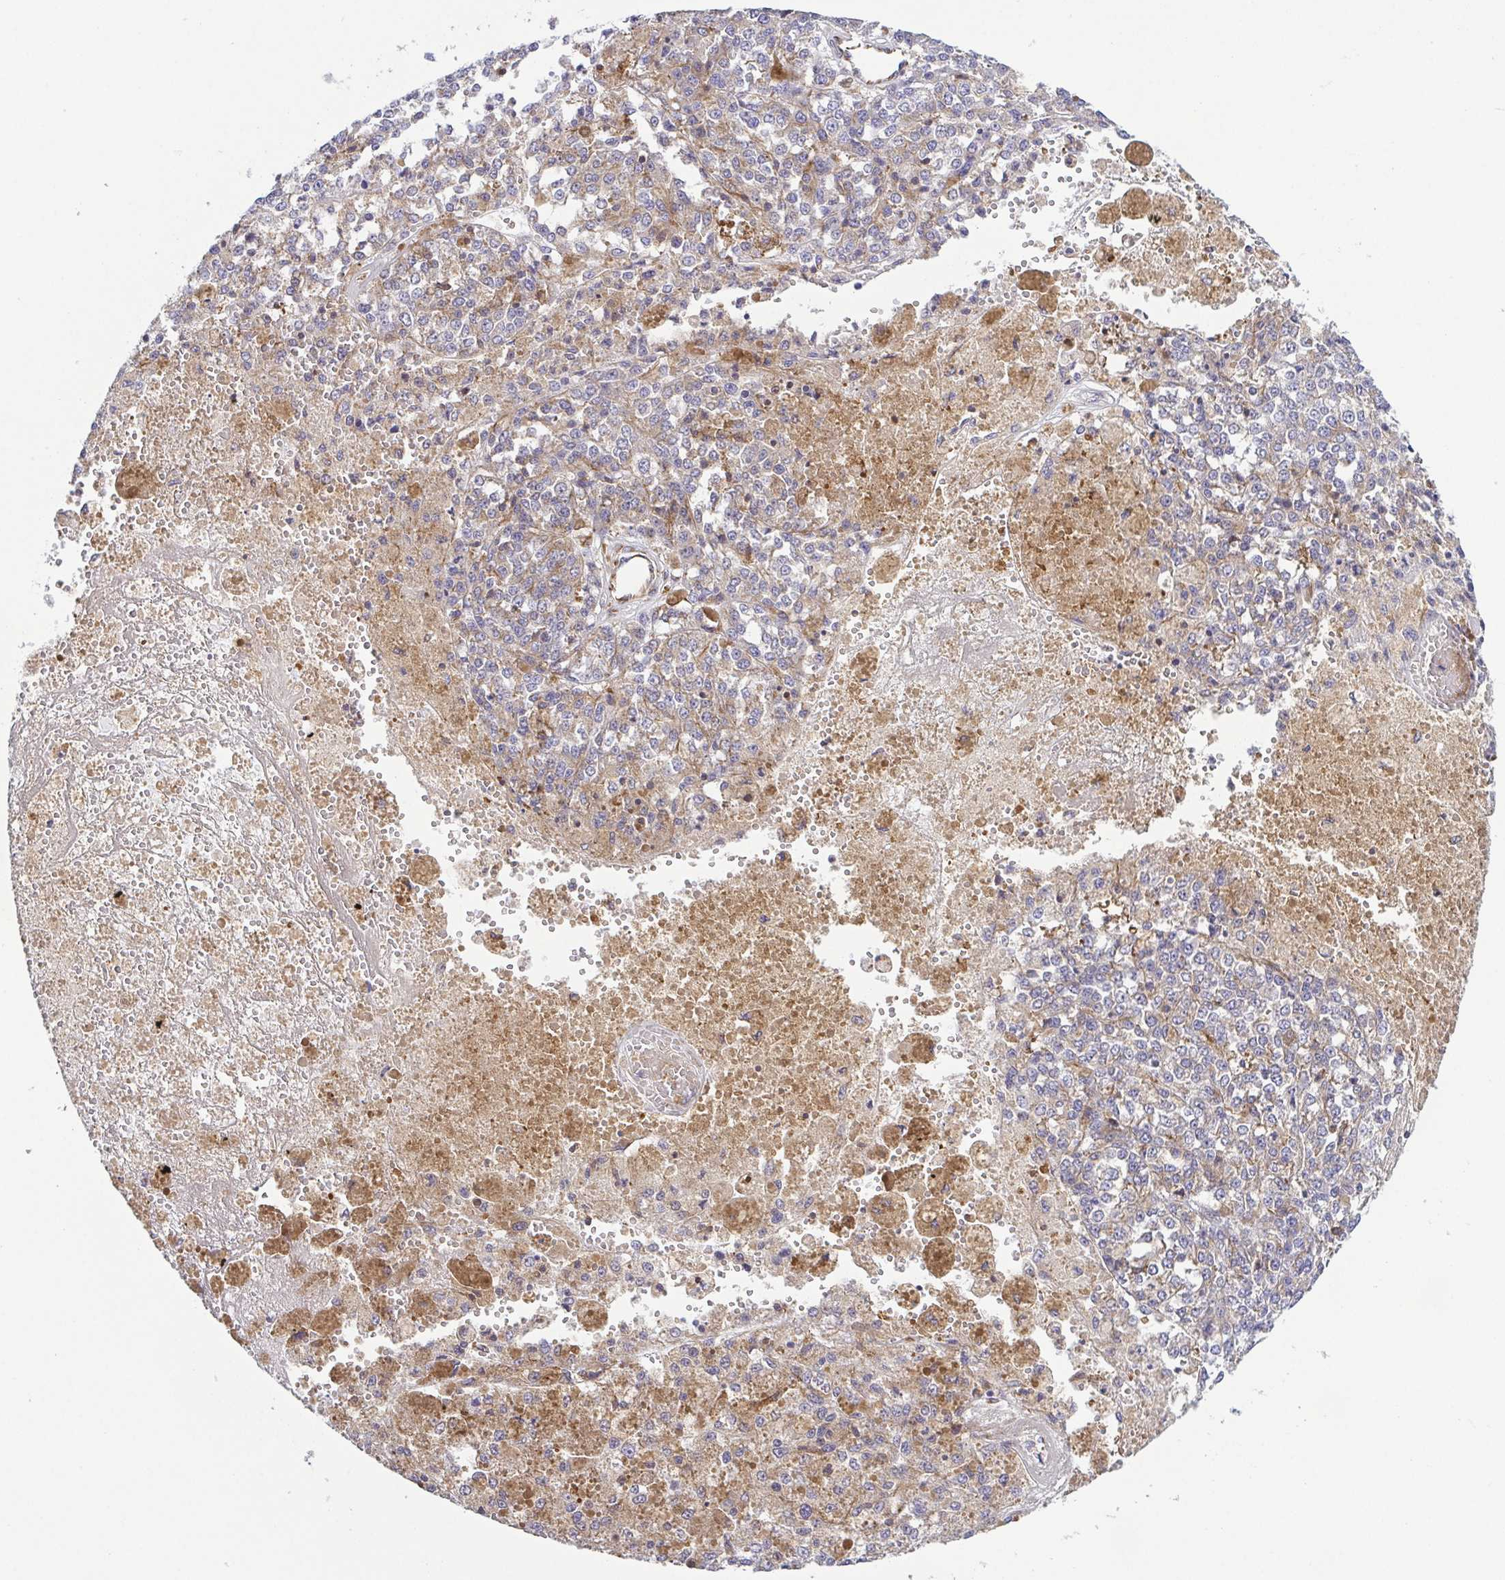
{"staining": {"intensity": "weak", "quantity": "<25%", "location": "cytoplasmic/membranous"}, "tissue": "melanoma", "cell_type": "Tumor cells", "image_type": "cancer", "snomed": [{"axis": "morphology", "description": "Malignant melanoma, Metastatic site"}, {"axis": "topography", "description": "Lymph node"}], "caption": "Immunohistochemistry micrograph of neoplastic tissue: melanoma stained with DAB (3,3'-diaminobenzidine) exhibits no significant protein expression in tumor cells.", "gene": "KIF5B", "patient": {"sex": "female", "age": 64}}